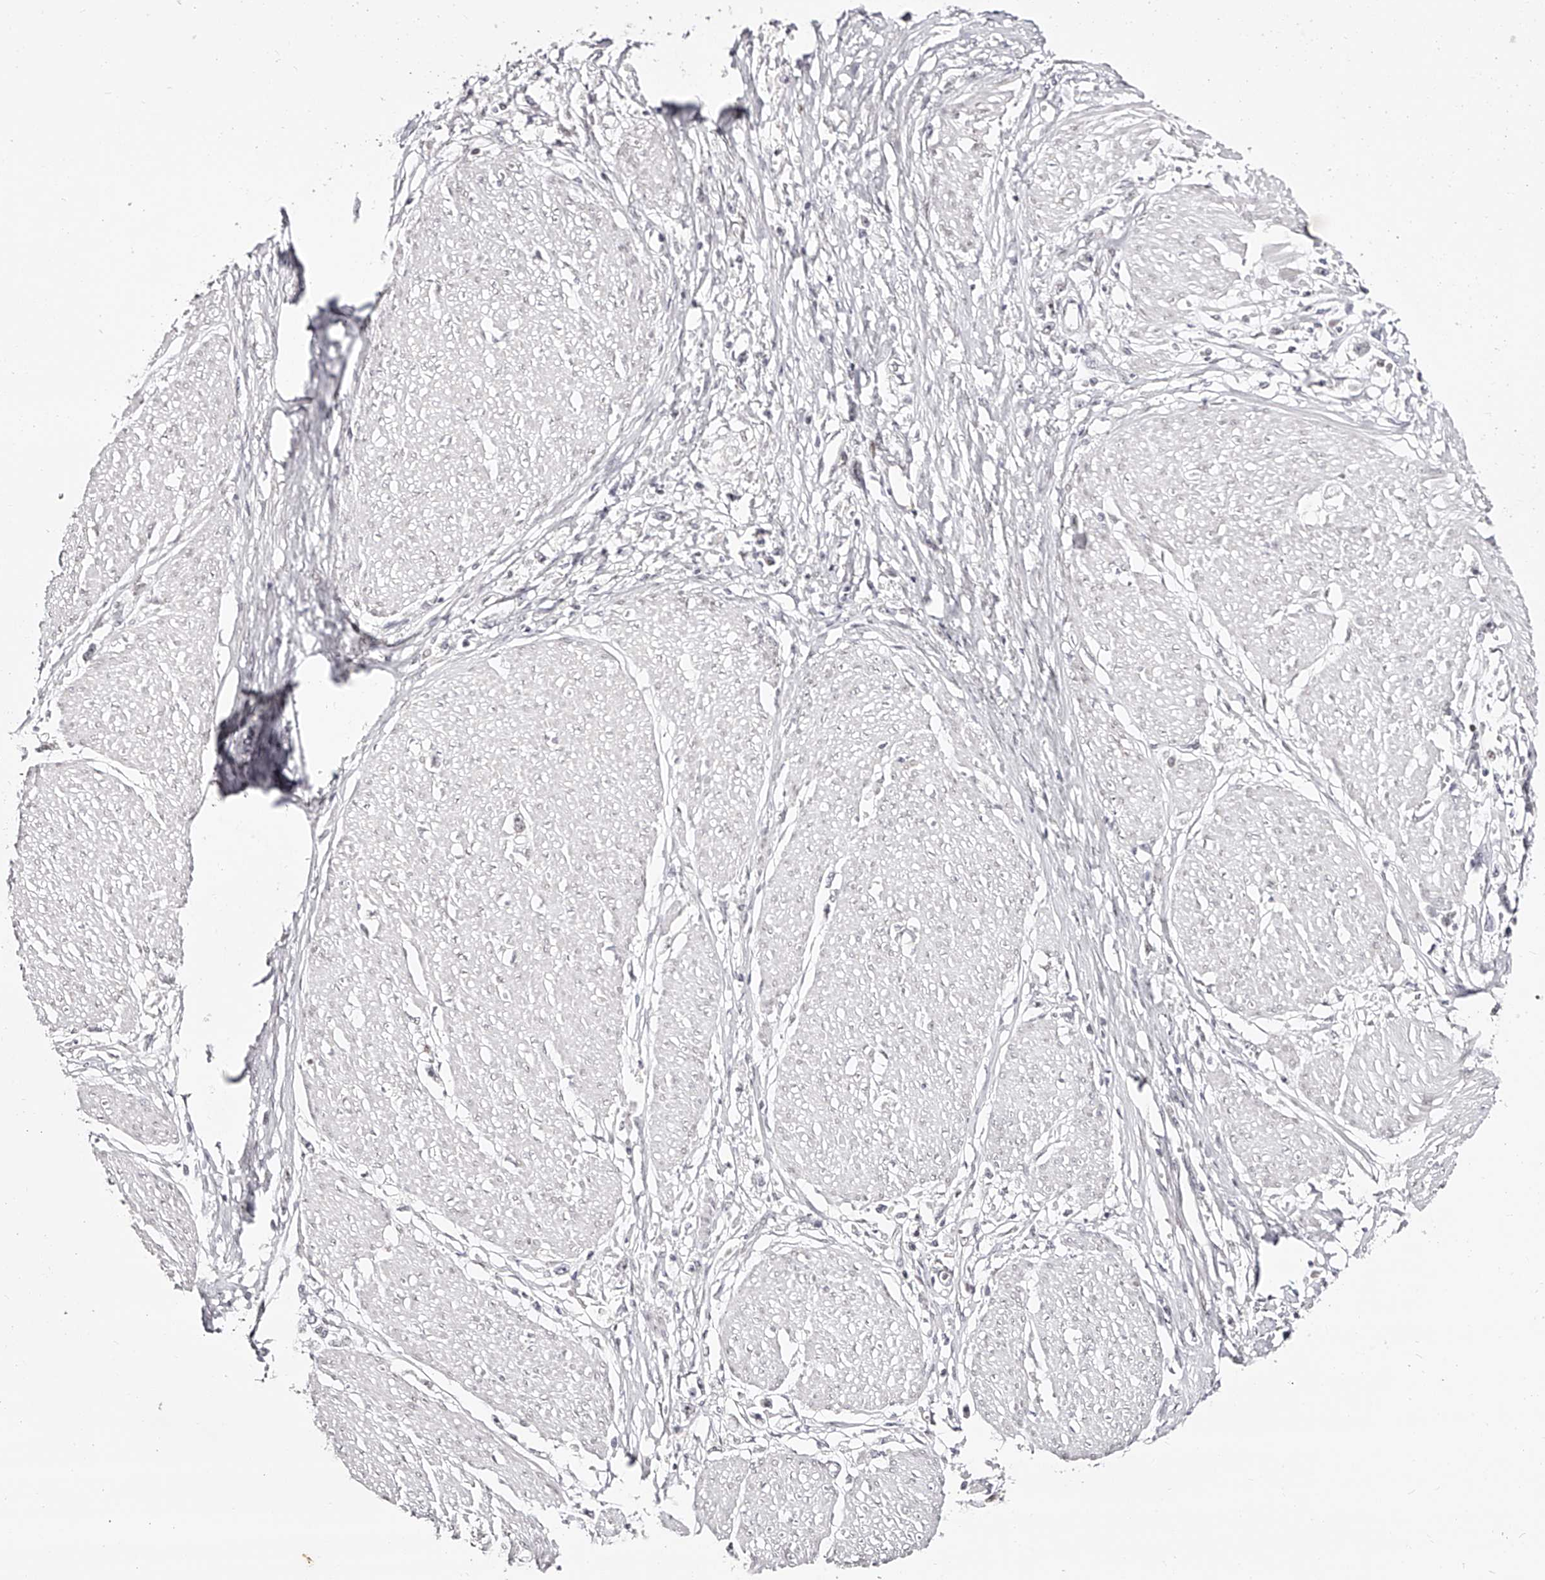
{"staining": {"intensity": "negative", "quantity": "none", "location": "none"}, "tissue": "stomach cancer", "cell_type": "Tumor cells", "image_type": "cancer", "snomed": [{"axis": "morphology", "description": "Adenocarcinoma, NOS"}, {"axis": "topography", "description": "Stomach"}], "caption": "The IHC micrograph has no significant staining in tumor cells of stomach cancer (adenocarcinoma) tissue. (DAB immunohistochemistry (IHC) with hematoxylin counter stain).", "gene": "USF3", "patient": {"sex": "female", "age": 59}}